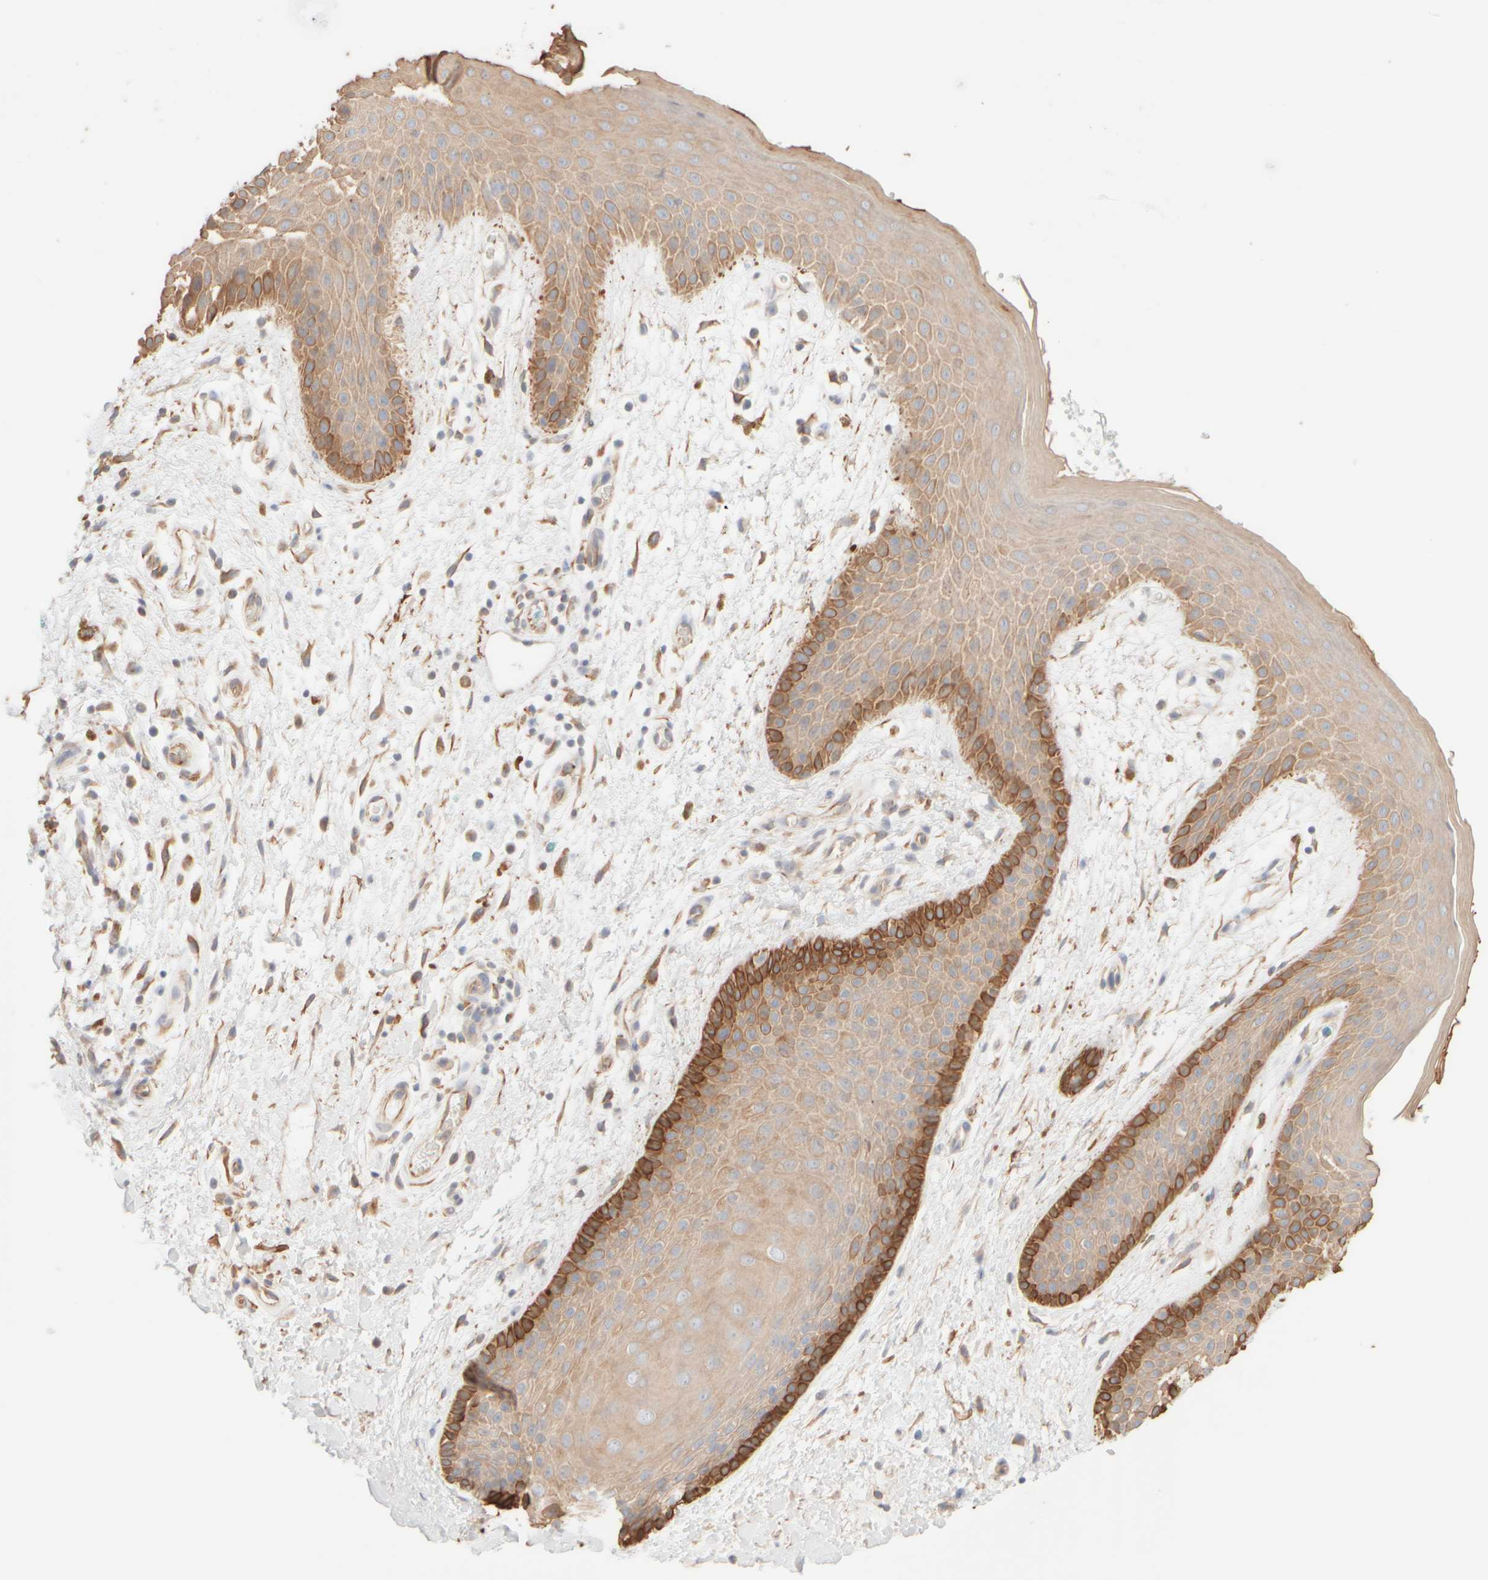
{"staining": {"intensity": "strong", "quantity": "25%-75%", "location": "cytoplasmic/membranous"}, "tissue": "skin", "cell_type": "Epidermal cells", "image_type": "normal", "snomed": [{"axis": "morphology", "description": "Normal tissue, NOS"}, {"axis": "topography", "description": "Anal"}], "caption": "Skin stained with a brown dye exhibits strong cytoplasmic/membranous positive expression in approximately 25%-75% of epidermal cells.", "gene": "KRT15", "patient": {"sex": "male", "age": 74}}